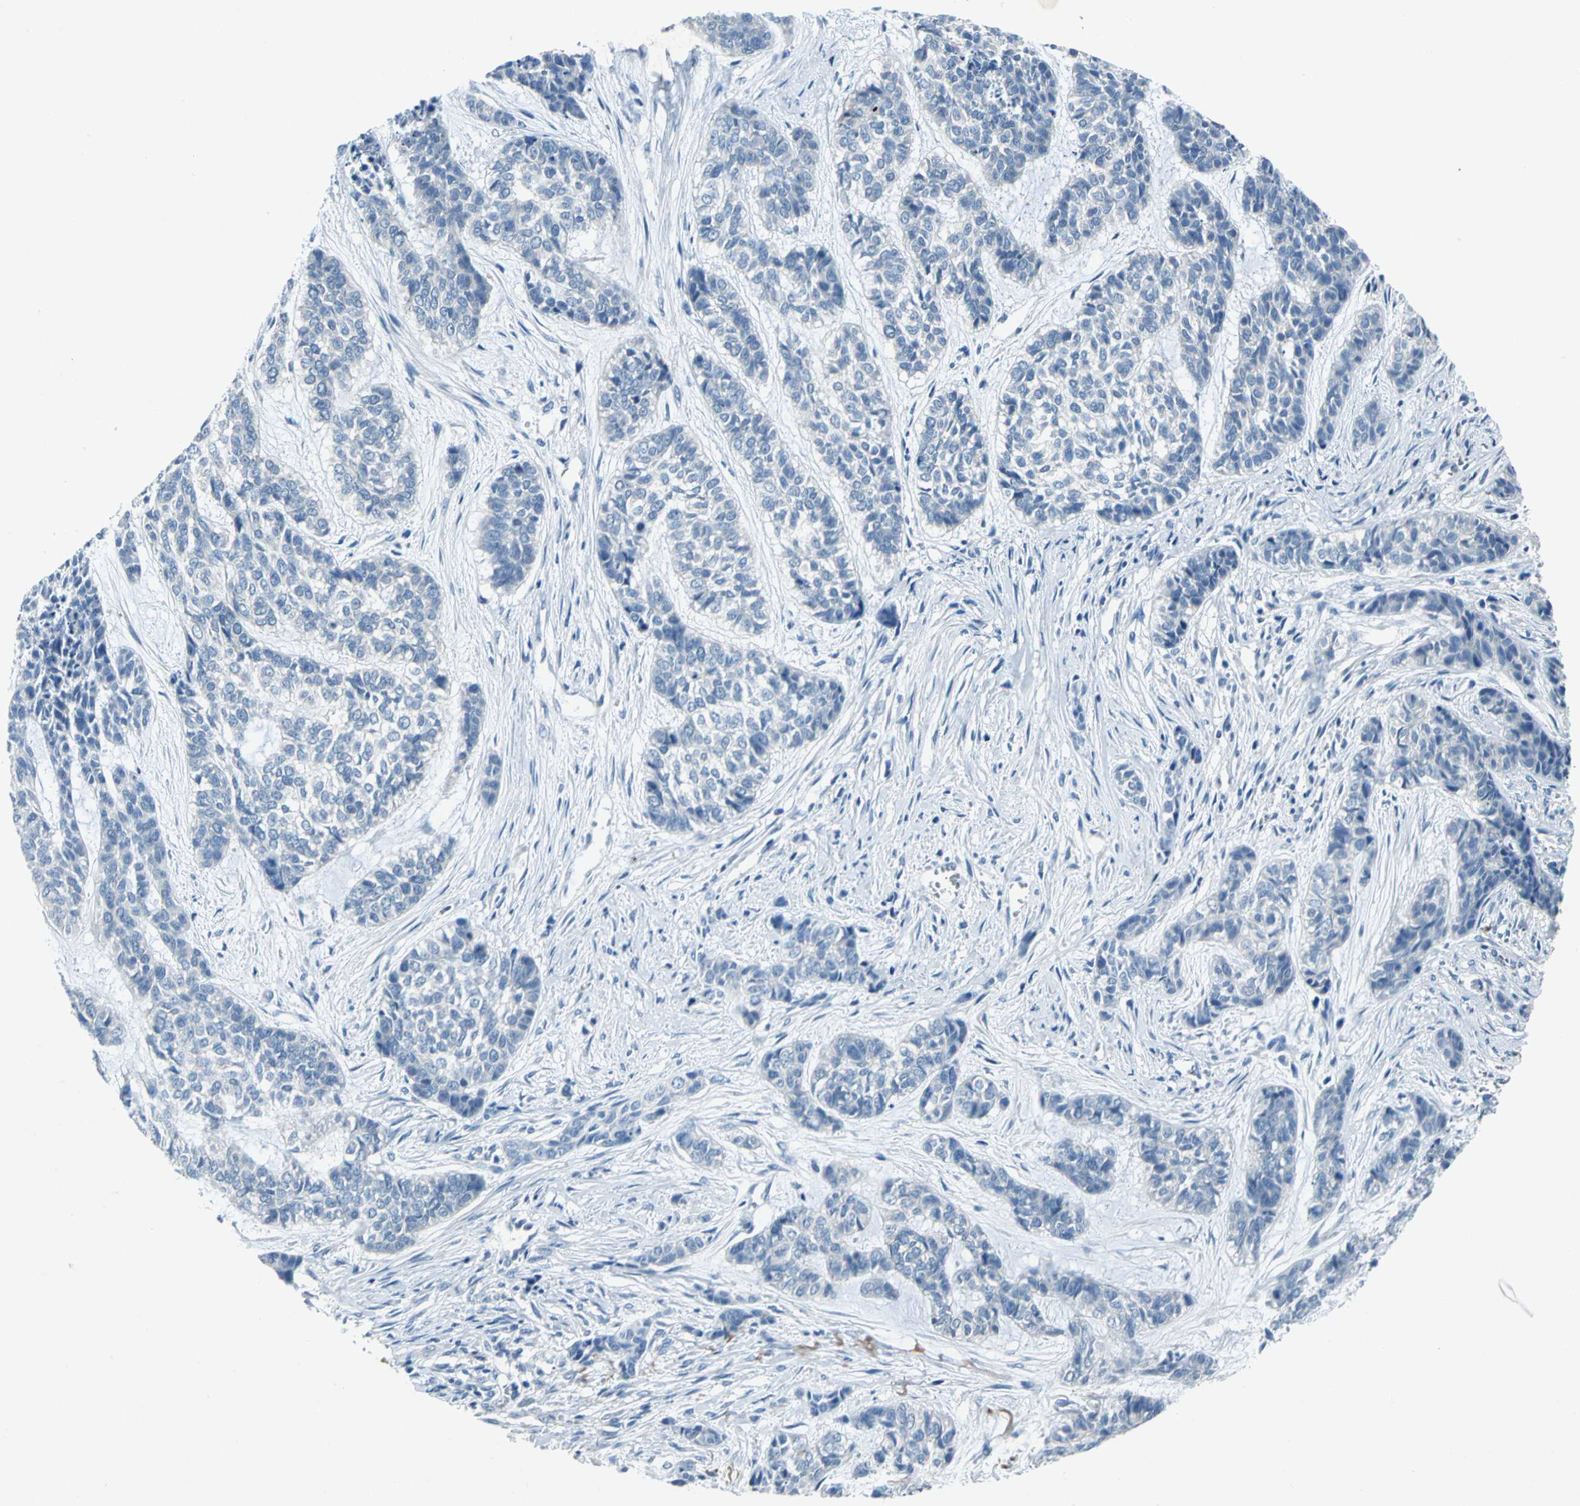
{"staining": {"intensity": "negative", "quantity": "none", "location": "none"}, "tissue": "skin cancer", "cell_type": "Tumor cells", "image_type": "cancer", "snomed": [{"axis": "morphology", "description": "Basal cell carcinoma"}, {"axis": "topography", "description": "Skin"}], "caption": "The immunohistochemistry histopathology image has no significant expression in tumor cells of skin cancer (basal cell carcinoma) tissue. Brightfield microscopy of IHC stained with DAB (brown) and hematoxylin (blue), captured at high magnification.", "gene": "PTGDS", "patient": {"sex": "female", "age": 64}}